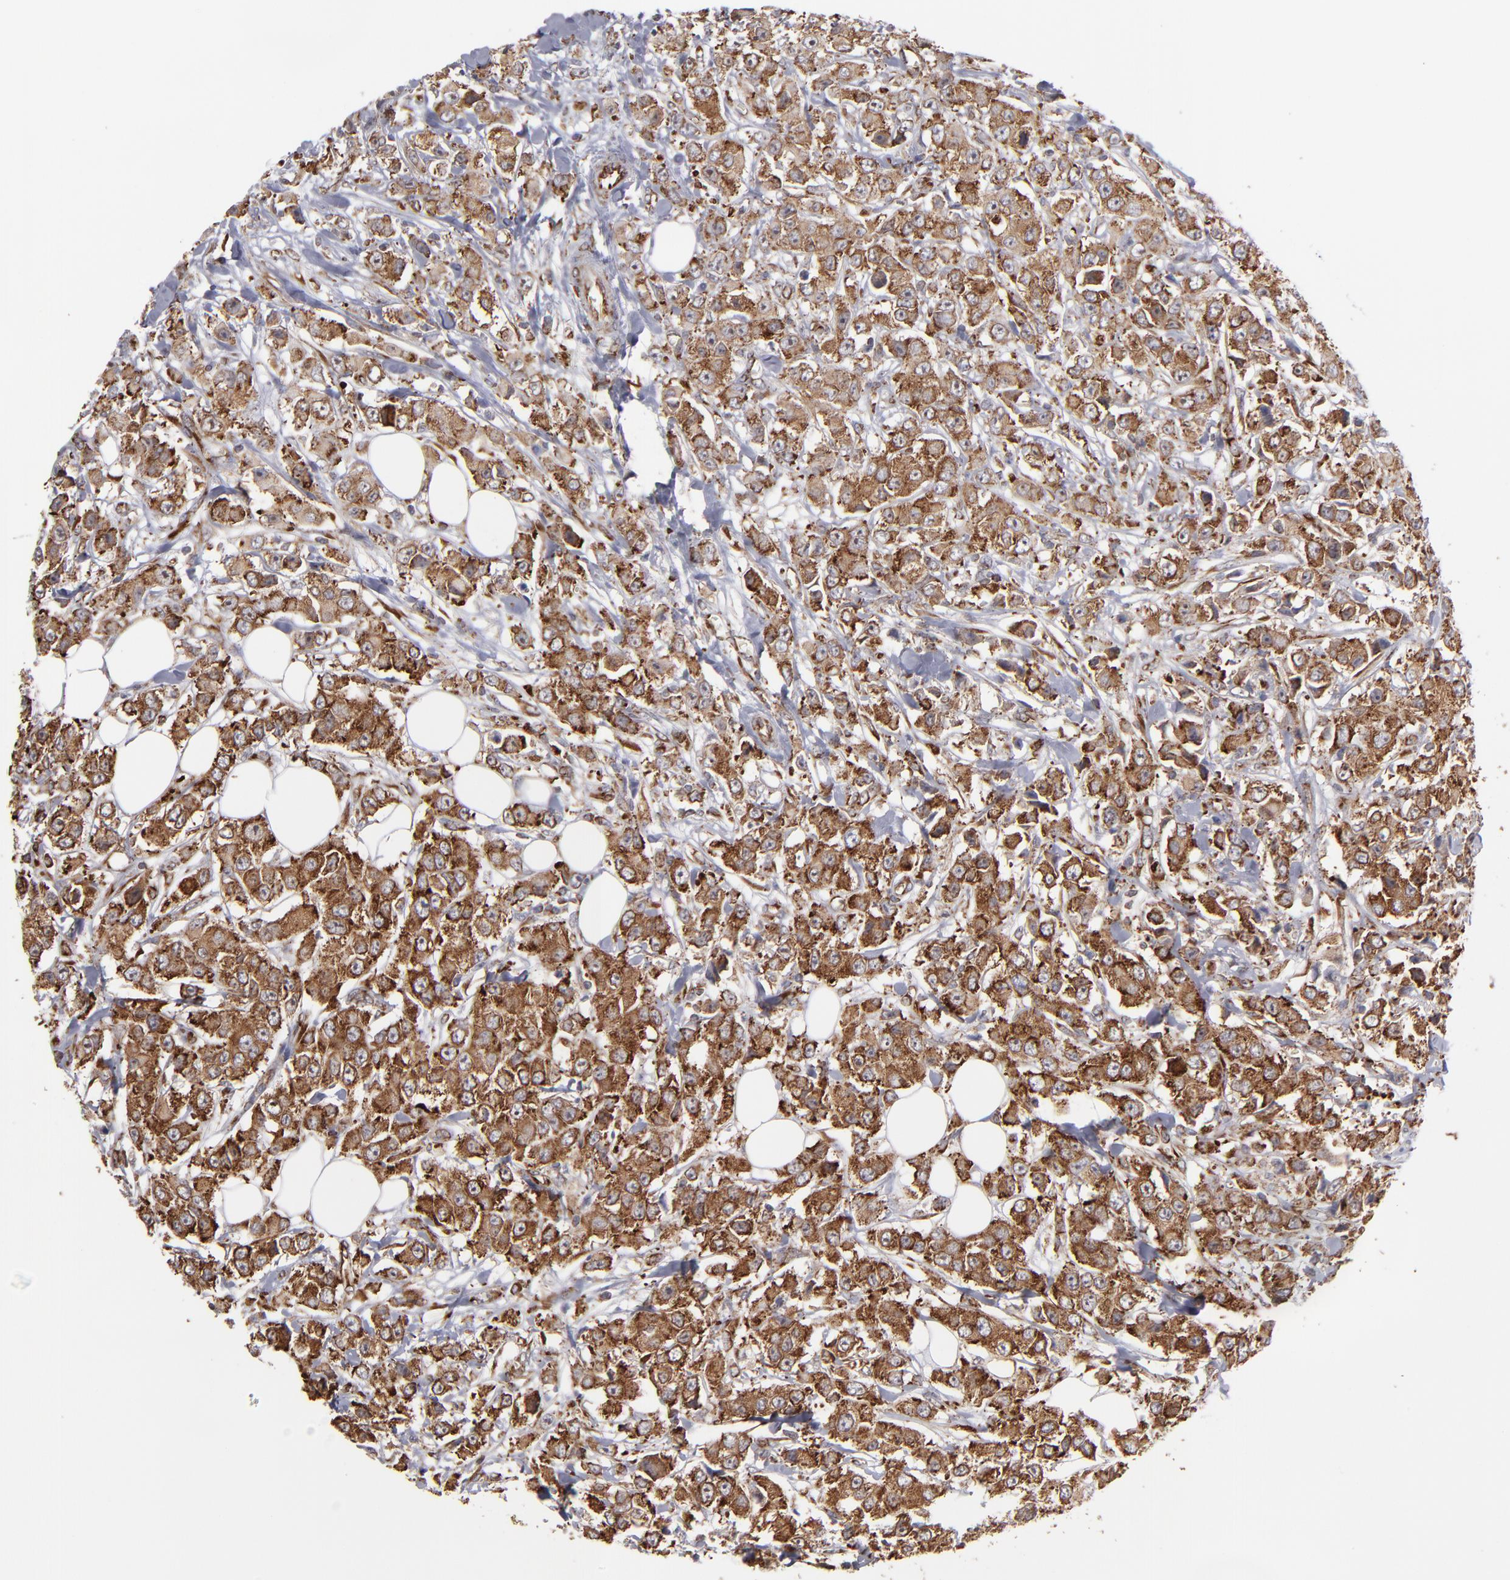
{"staining": {"intensity": "strong", "quantity": ">75%", "location": "cytoplasmic/membranous"}, "tissue": "breast cancer", "cell_type": "Tumor cells", "image_type": "cancer", "snomed": [{"axis": "morphology", "description": "Duct carcinoma"}, {"axis": "topography", "description": "Breast"}], "caption": "Human intraductal carcinoma (breast) stained for a protein (brown) shows strong cytoplasmic/membranous positive expression in about >75% of tumor cells.", "gene": "KTN1", "patient": {"sex": "female", "age": 58}}